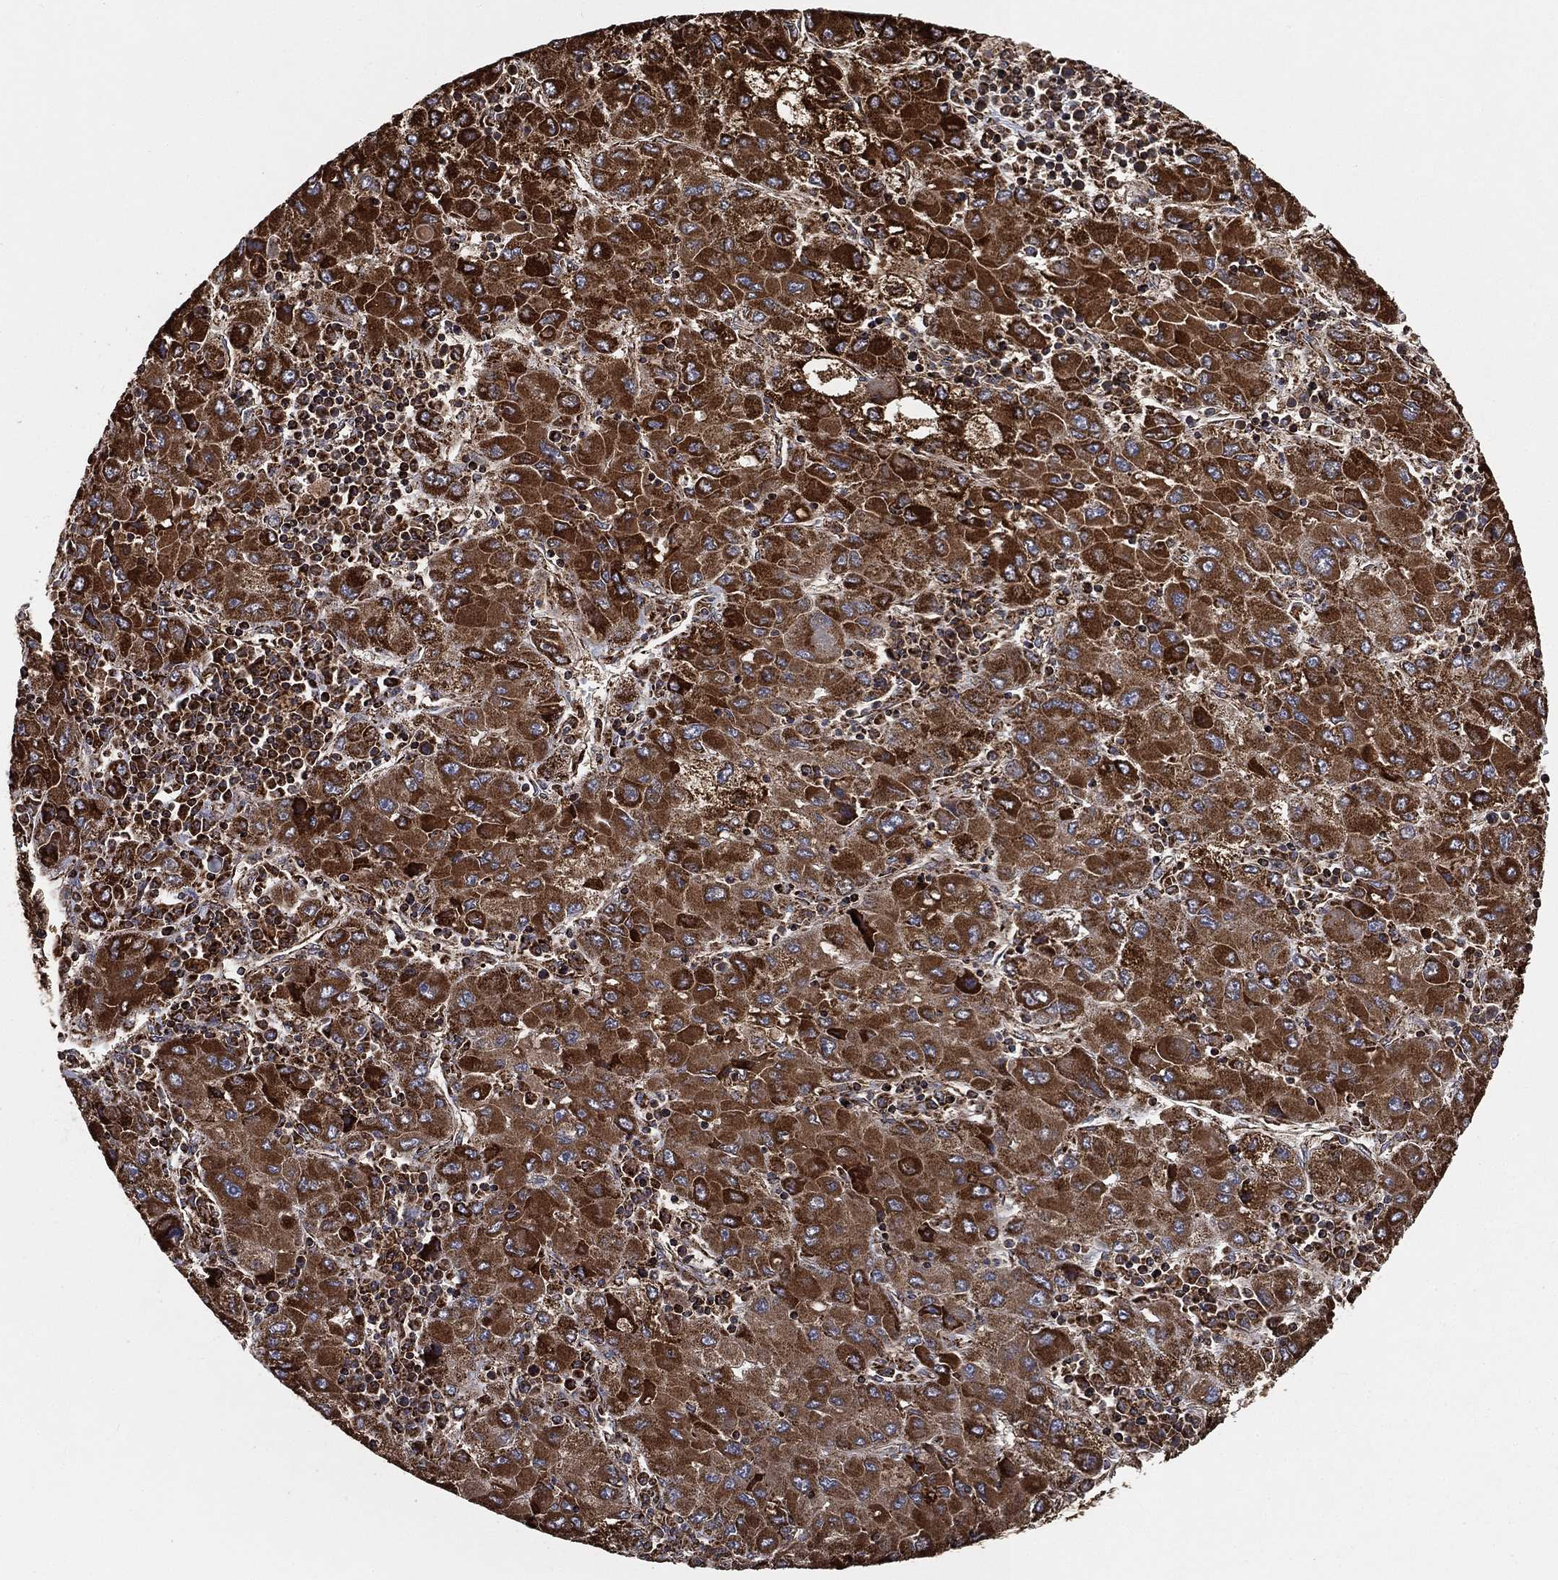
{"staining": {"intensity": "strong", "quantity": ">75%", "location": "cytoplasmic/membranous"}, "tissue": "liver cancer", "cell_type": "Tumor cells", "image_type": "cancer", "snomed": [{"axis": "morphology", "description": "Carcinoma, Hepatocellular, NOS"}, {"axis": "topography", "description": "Liver"}], "caption": "Human hepatocellular carcinoma (liver) stained for a protein (brown) shows strong cytoplasmic/membranous positive positivity in about >75% of tumor cells.", "gene": "SLC38A7", "patient": {"sex": "male", "age": 75}}